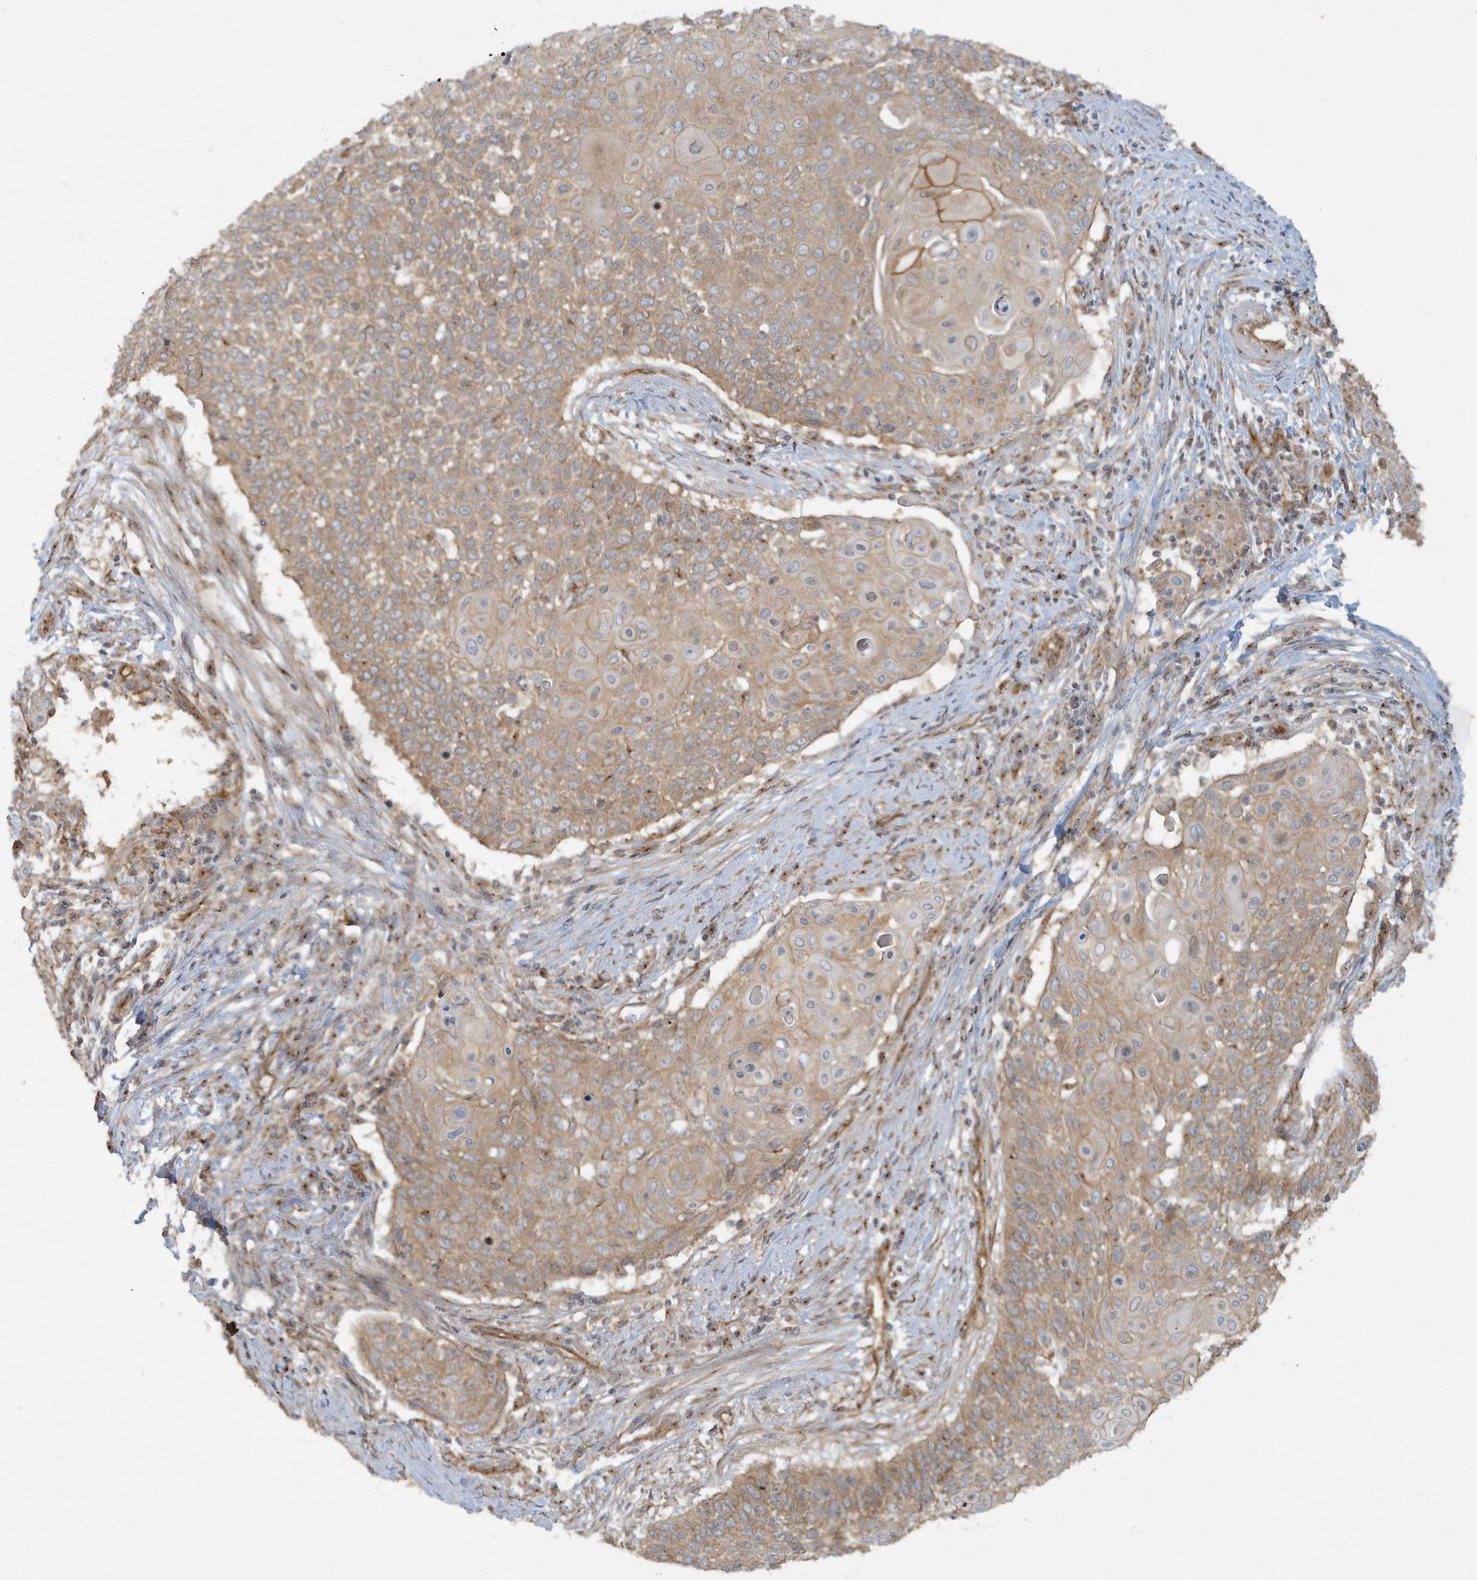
{"staining": {"intensity": "moderate", "quantity": ">75%", "location": "cytoplasmic/membranous"}, "tissue": "cervical cancer", "cell_type": "Tumor cells", "image_type": "cancer", "snomed": [{"axis": "morphology", "description": "Squamous cell carcinoma, NOS"}, {"axis": "topography", "description": "Cervix"}], "caption": "Immunohistochemistry of cervical cancer exhibits medium levels of moderate cytoplasmic/membranous expression in approximately >75% of tumor cells. (DAB (3,3'-diaminobenzidine) IHC with brightfield microscopy, high magnification).", "gene": "ATP23", "patient": {"sex": "female", "age": 39}}